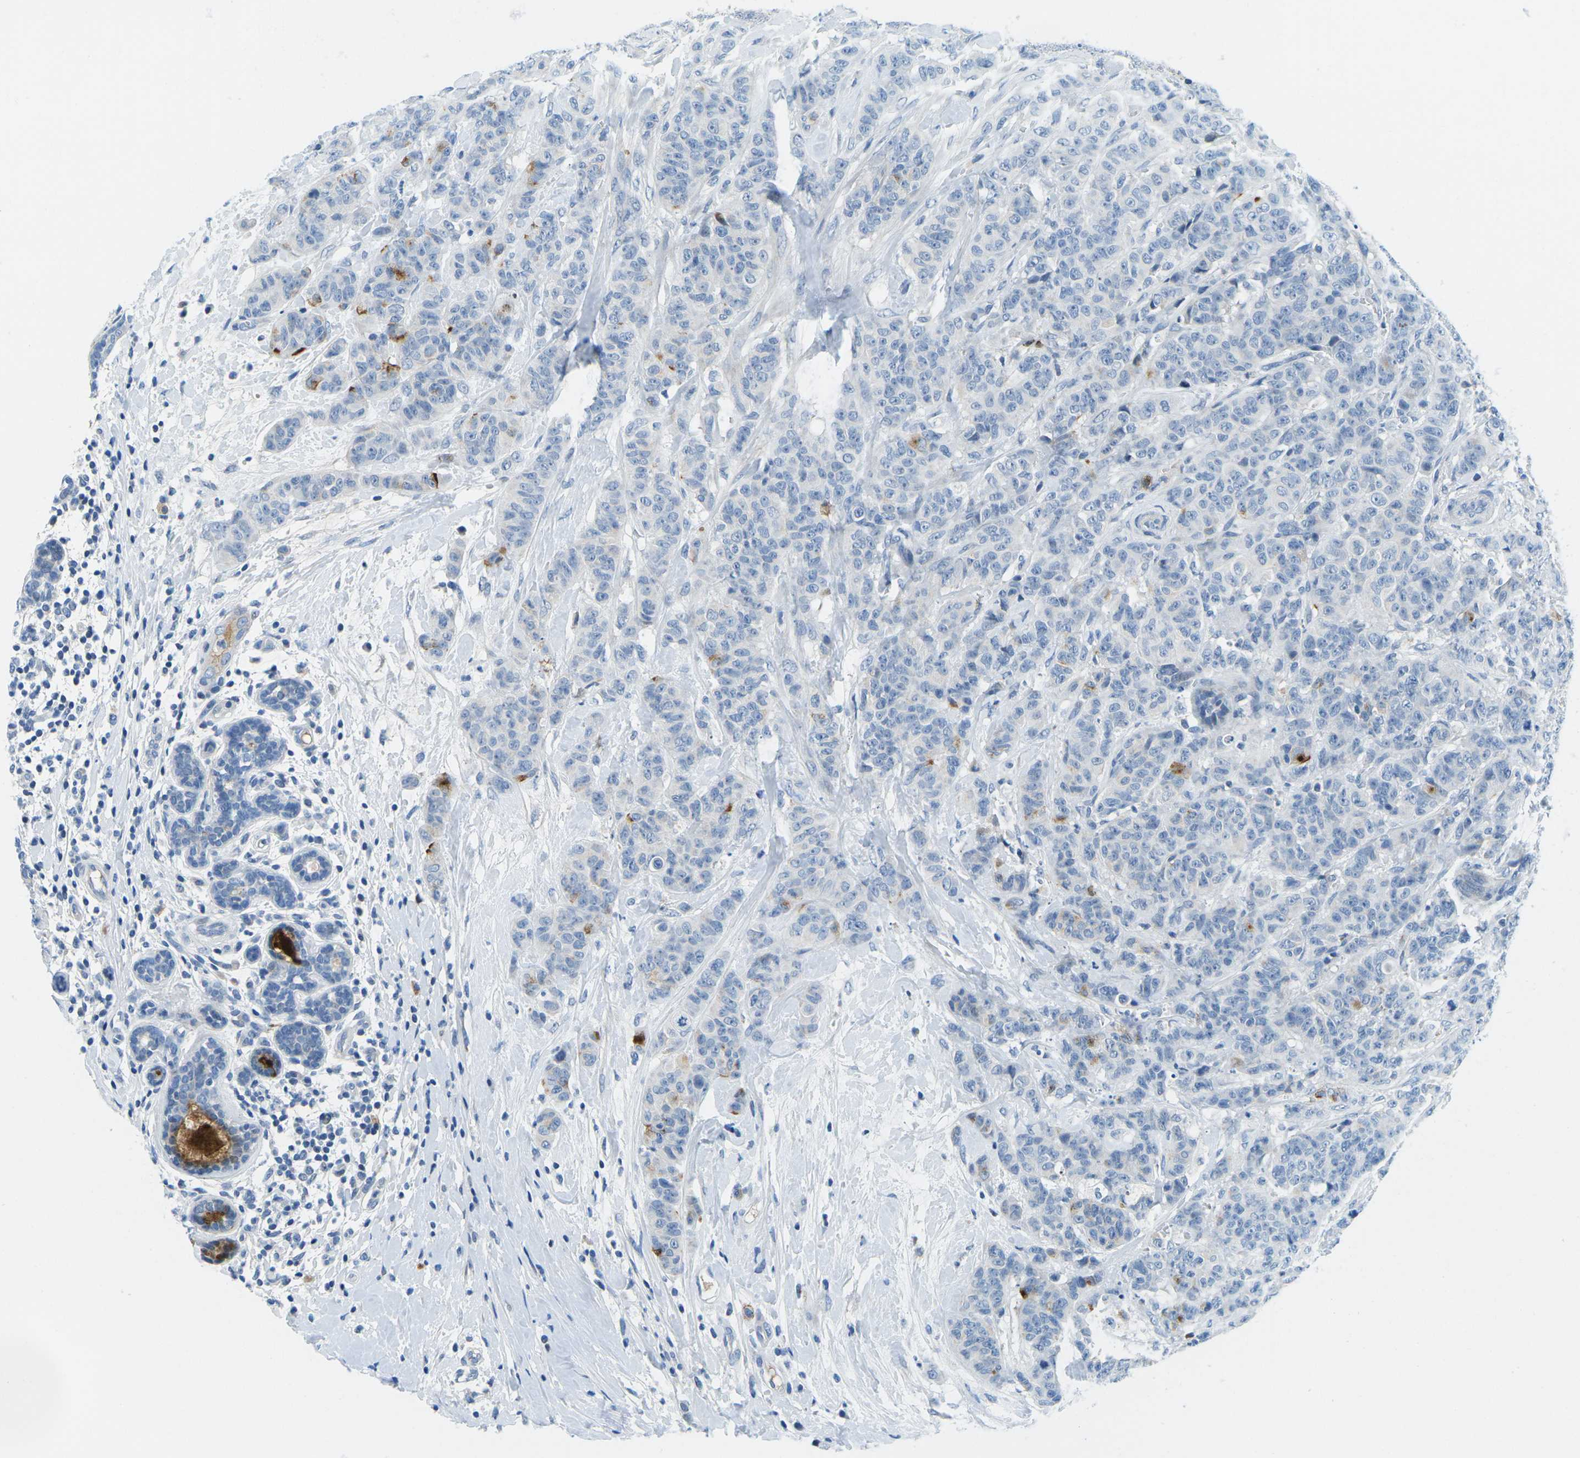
{"staining": {"intensity": "negative", "quantity": "none", "location": "none"}, "tissue": "breast cancer", "cell_type": "Tumor cells", "image_type": "cancer", "snomed": [{"axis": "morphology", "description": "Normal tissue, NOS"}, {"axis": "morphology", "description": "Duct carcinoma"}, {"axis": "topography", "description": "Breast"}], "caption": "IHC photomicrograph of neoplastic tissue: breast infiltrating ductal carcinoma stained with DAB (3,3'-diaminobenzidine) demonstrates no significant protein positivity in tumor cells.", "gene": "CFB", "patient": {"sex": "female", "age": 40}}